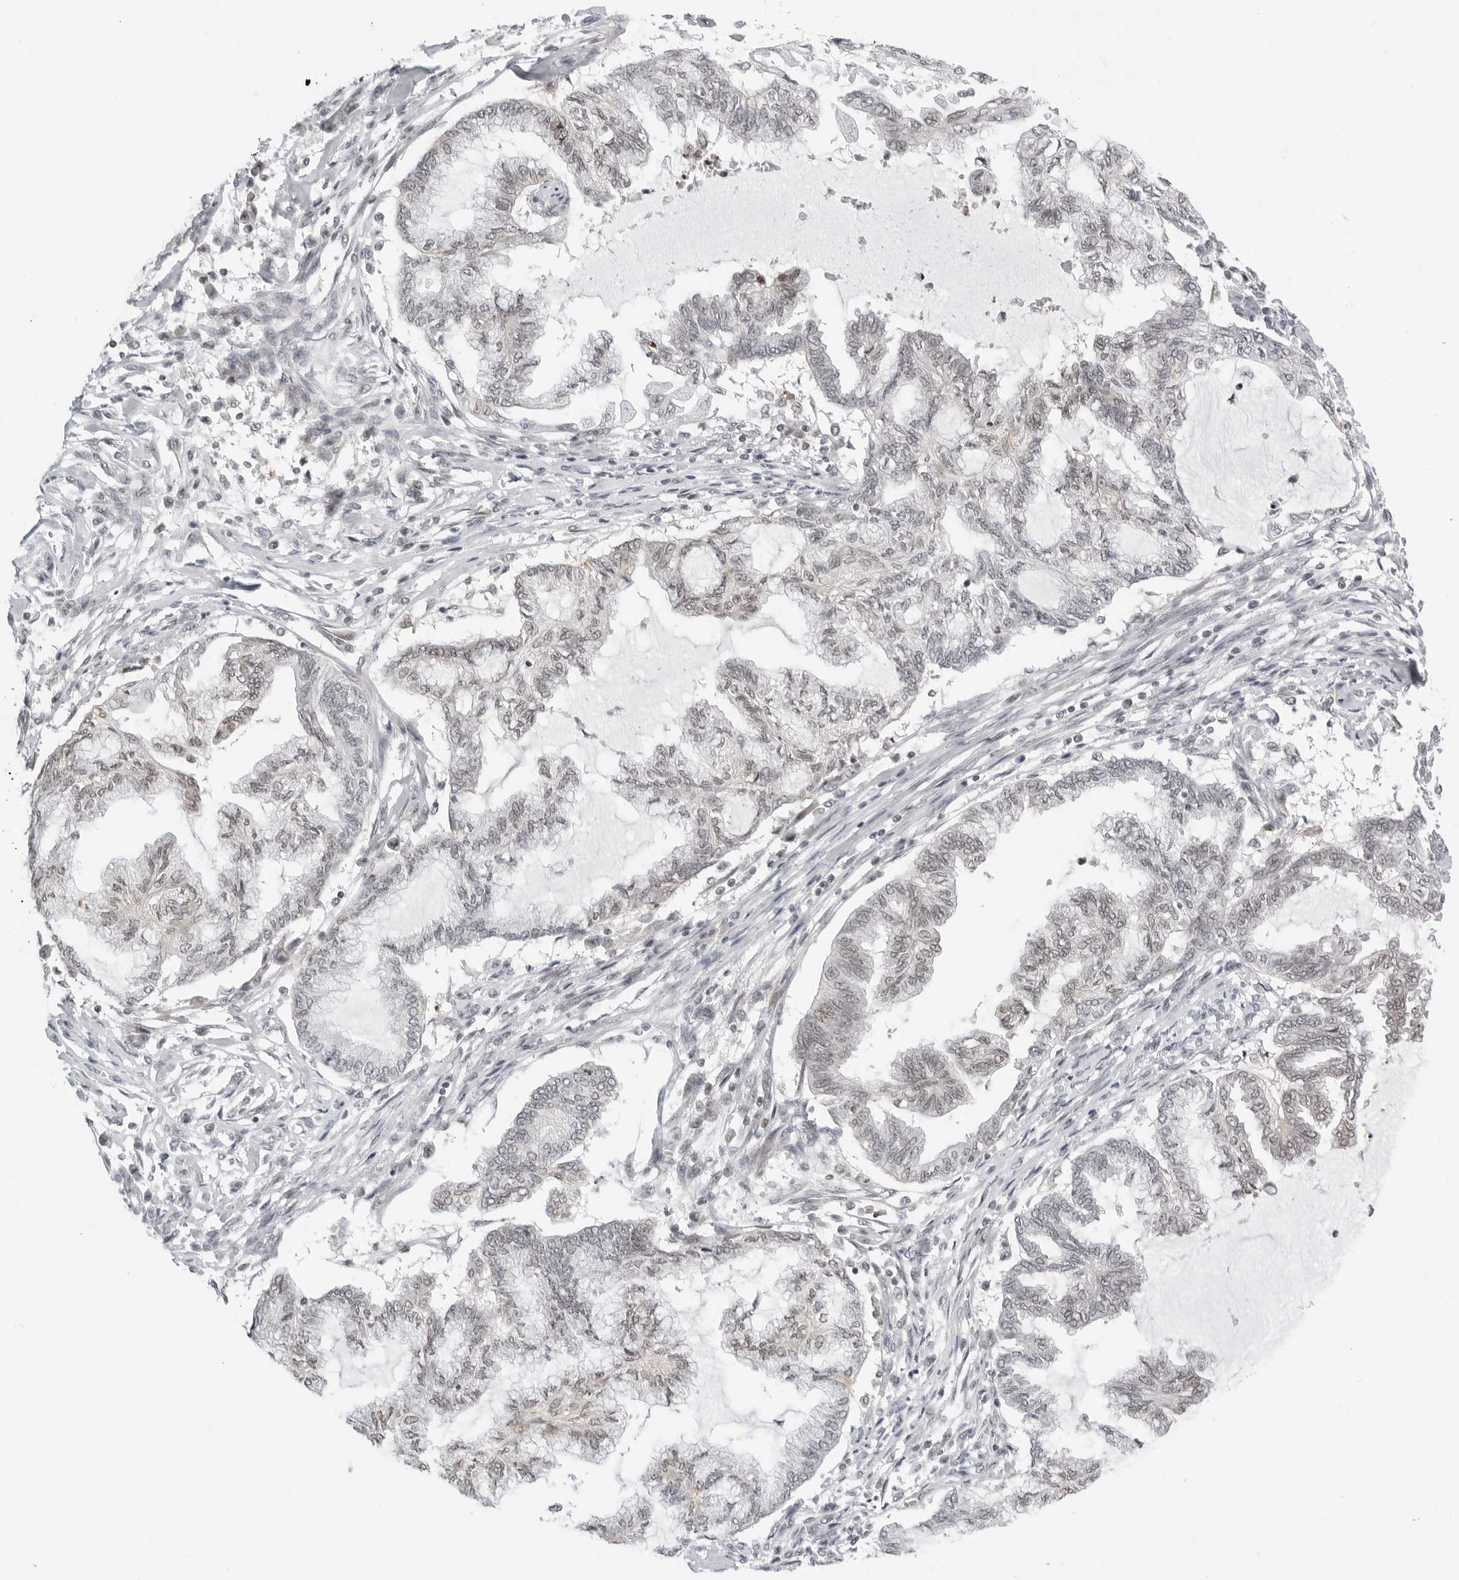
{"staining": {"intensity": "weak", "quantity": "25%-75%", "location": "nuclear"}, "tissue": "endometrial cancer", "cell_type": "Tumor cells", "image_type": "cancer", "snomed": [{"axis": "morphology", "description": "Adenocarcinoma, NOS"}, {"axis": "topography", "description": "Endometrium"}], "caption": "Tumor cells show weak nuclear staining in about 25%-75% of cells in endometrial cancer (adenocarcinoma).", "gene": "MSH6", "patient": {"sex": "female", "age": 86}}